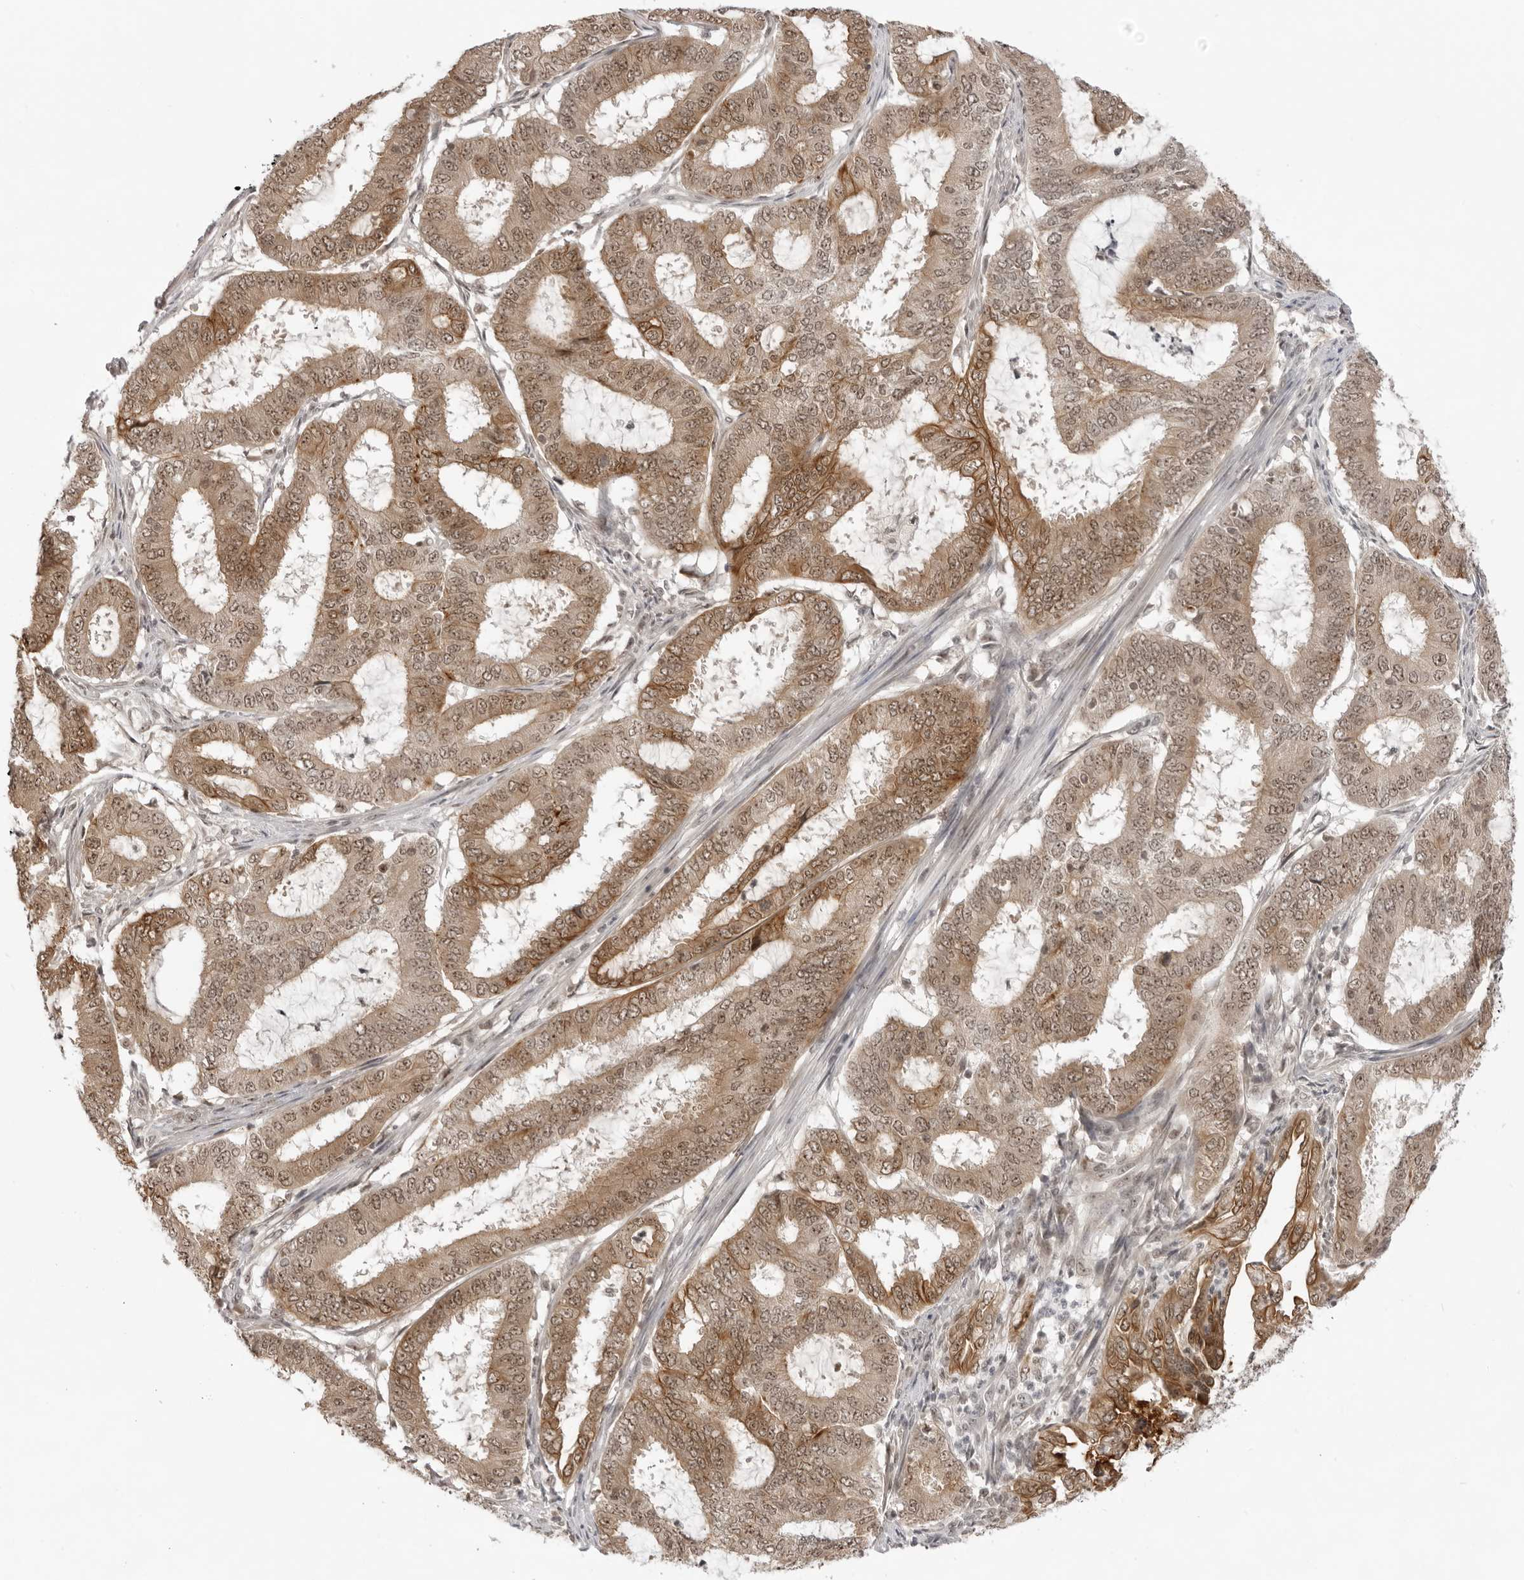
{"staining": {"intensity": "moderate", "quantity": ">75%", "location": "cytoplasmic/membranous,nuclear"}, "tissue": "endometrial cancer", "cell_type": "Tumor cells", "image_type": "cancer", "snomed": [{"axis": "morphology", "description": "Adenocarcinoma, NOS"}, {"axis": "topography", "description": "Endometrium"}], "caption": "High-magnification brightfield microscopy of endometrial adenocarcinoma stained with DAB (brown) and counterstained with hematoxylin (blue). tumor cells exhibit moderate cytoplasmic/membranous and nuclear expression is present in about>75% of cells.", "gene": "EXOSC10", "patient": {"sex": "female", "age": 51}}